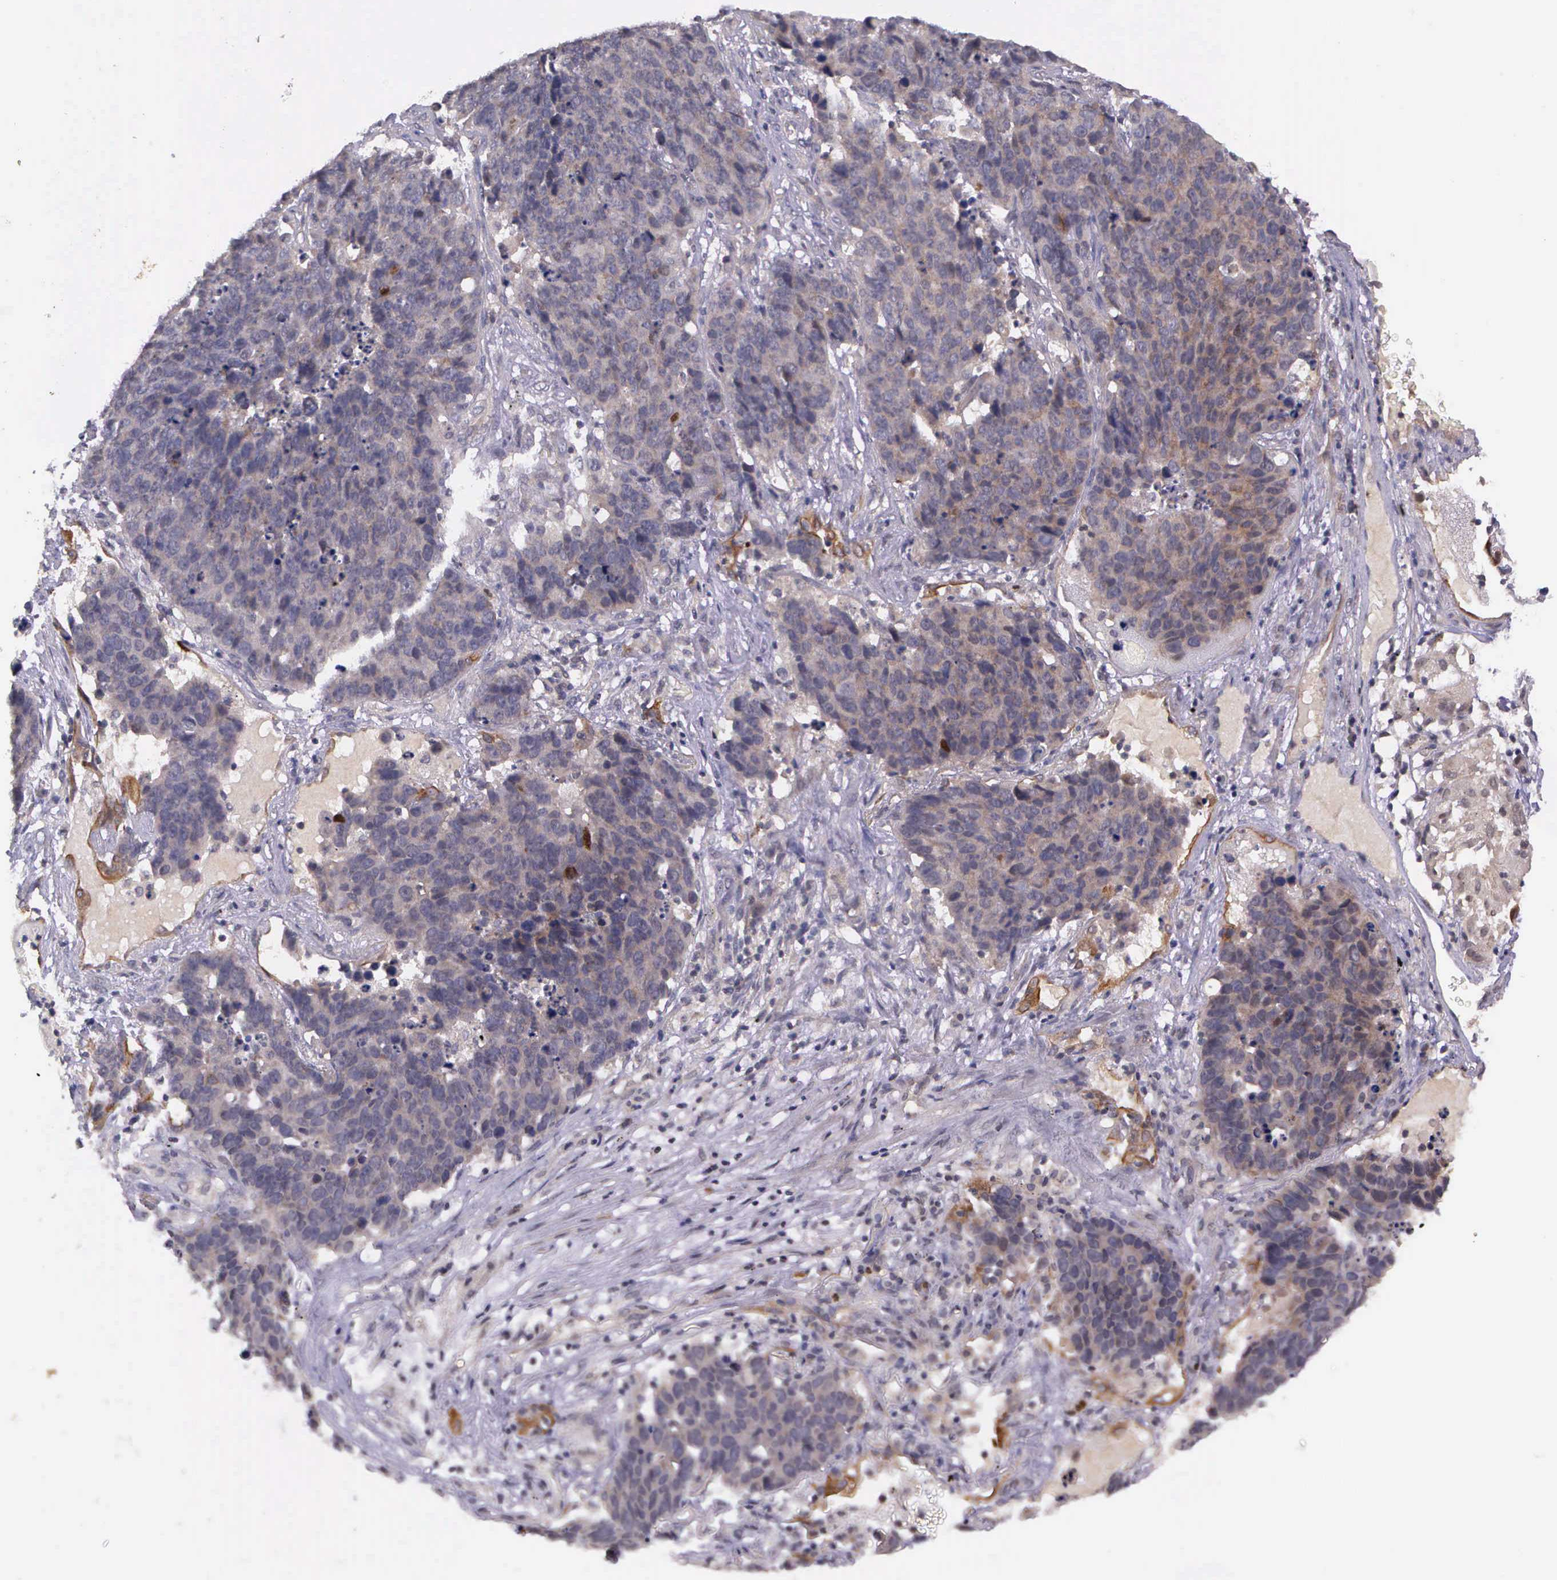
{"staining": {"intensity": "weak", "quantity": "<25%", "location": "cytoplasmic/membranous"}, "tissue": "lung cancer", "cell_type": "Tumor cells", "image_type": "cancer", "snomed": [{"axis": "morphology", "description": "Carcinoid, malignant, NOS"}, {"axis": "topography", "description": "Lung"}], "caption": "High power microscopy micrograph of an IHC image of lung cancer (malignant carcinoid), revealing no significant expression in tumor cells. Nuclei are stained in blue.", "gene": "PRICKLE3", "patient": {"sex": "male", "age": 60}}